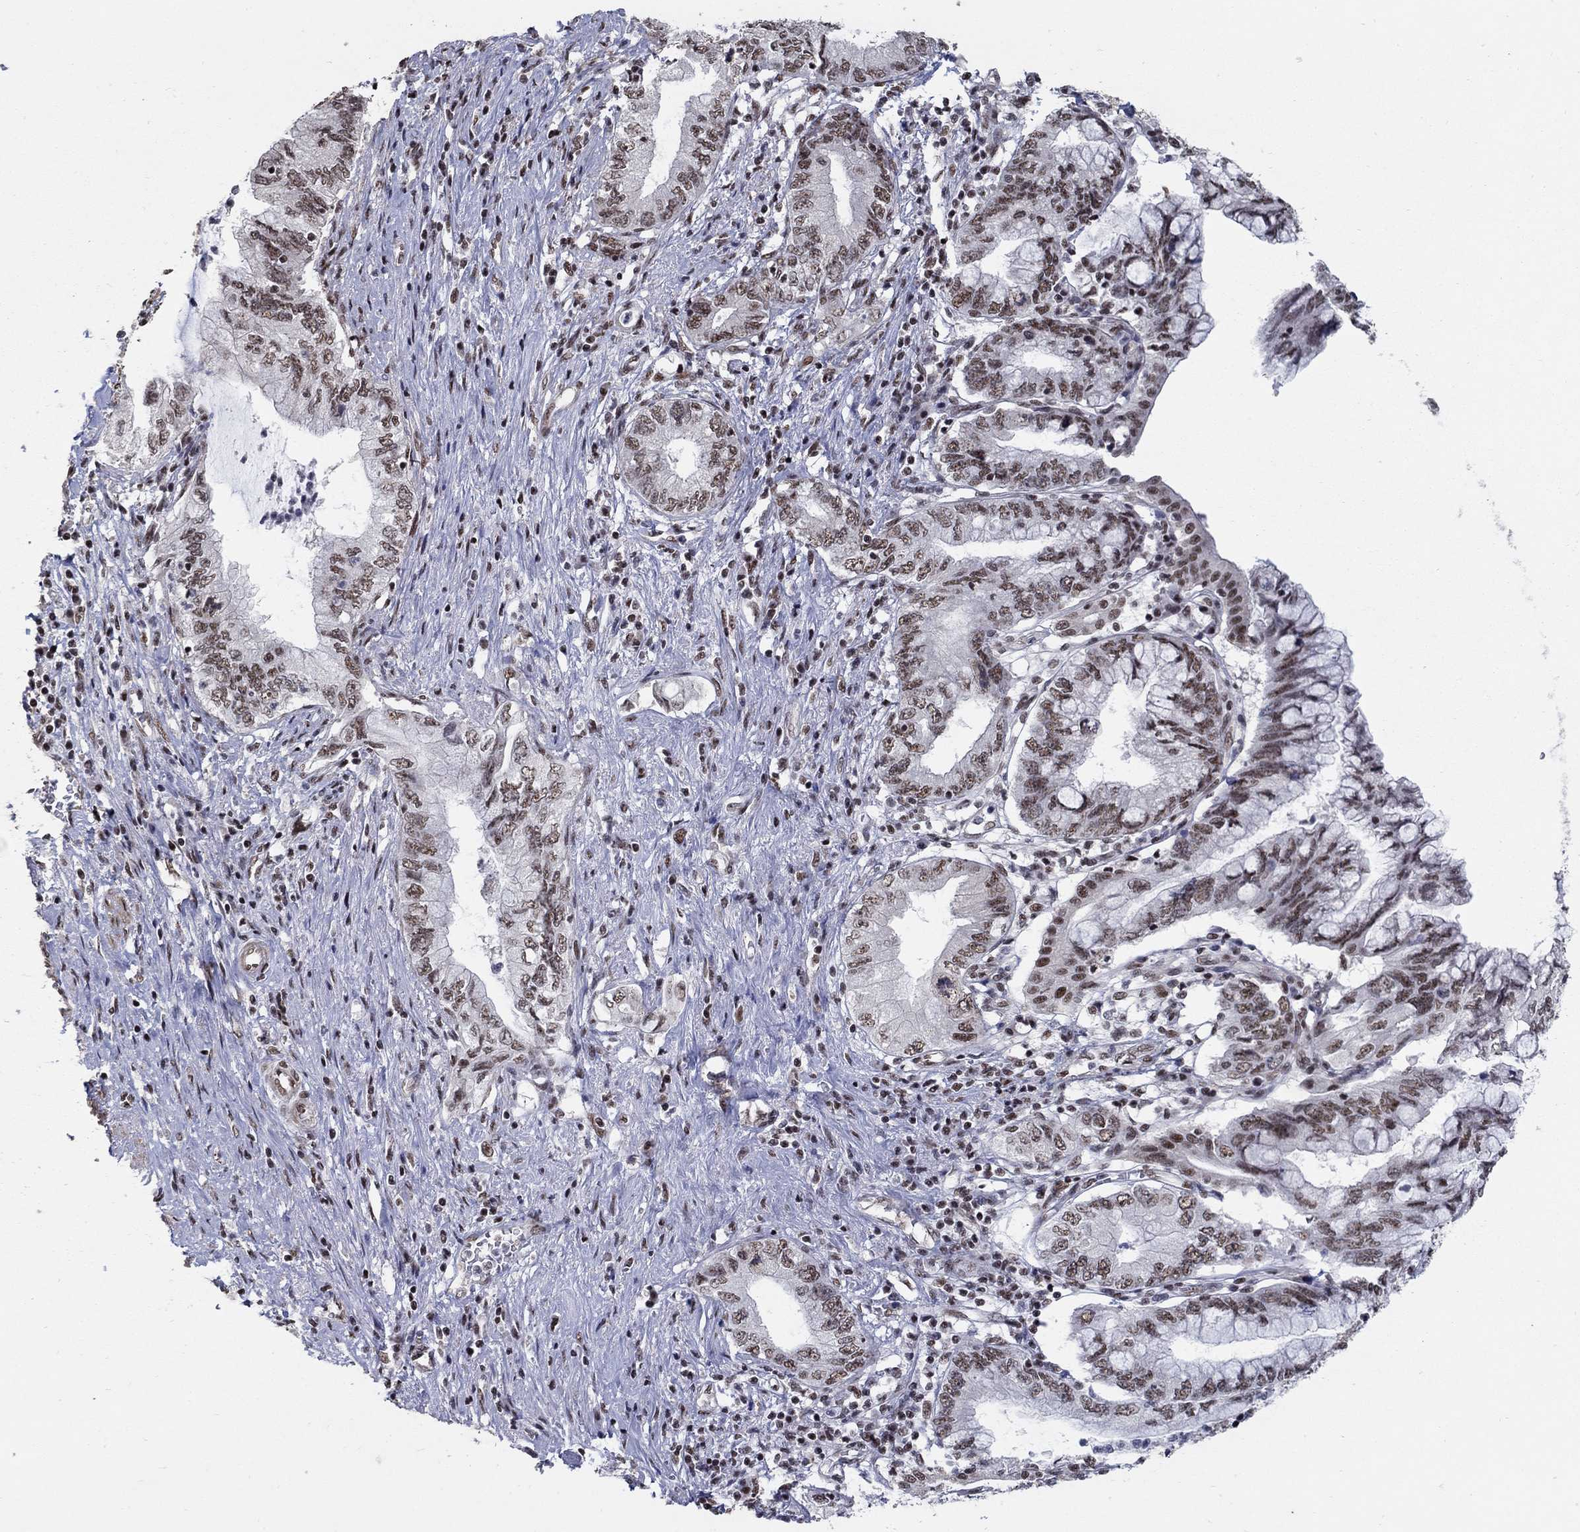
{"staining": {"intensity": "weak", "quantity": ">75%", "location": "nuclear"}, "tissue": "pancreatic cancer", "cell_type": "Tumor cells", "image_type": "cancer", "snomed": [{"axis": "morphology", "description": "Adenocarcinoma, NOS"}, {"axis": "topography", "description": "Pancreas"}], "caption": "The histopathology image shows staining of pancreatic cancer (adenocarcinoma), revealing weak nuclear protein positivity (brown color) within tumor cells.", "gene": "PNISR", "patient": {"sex": "female", "age": 73}}